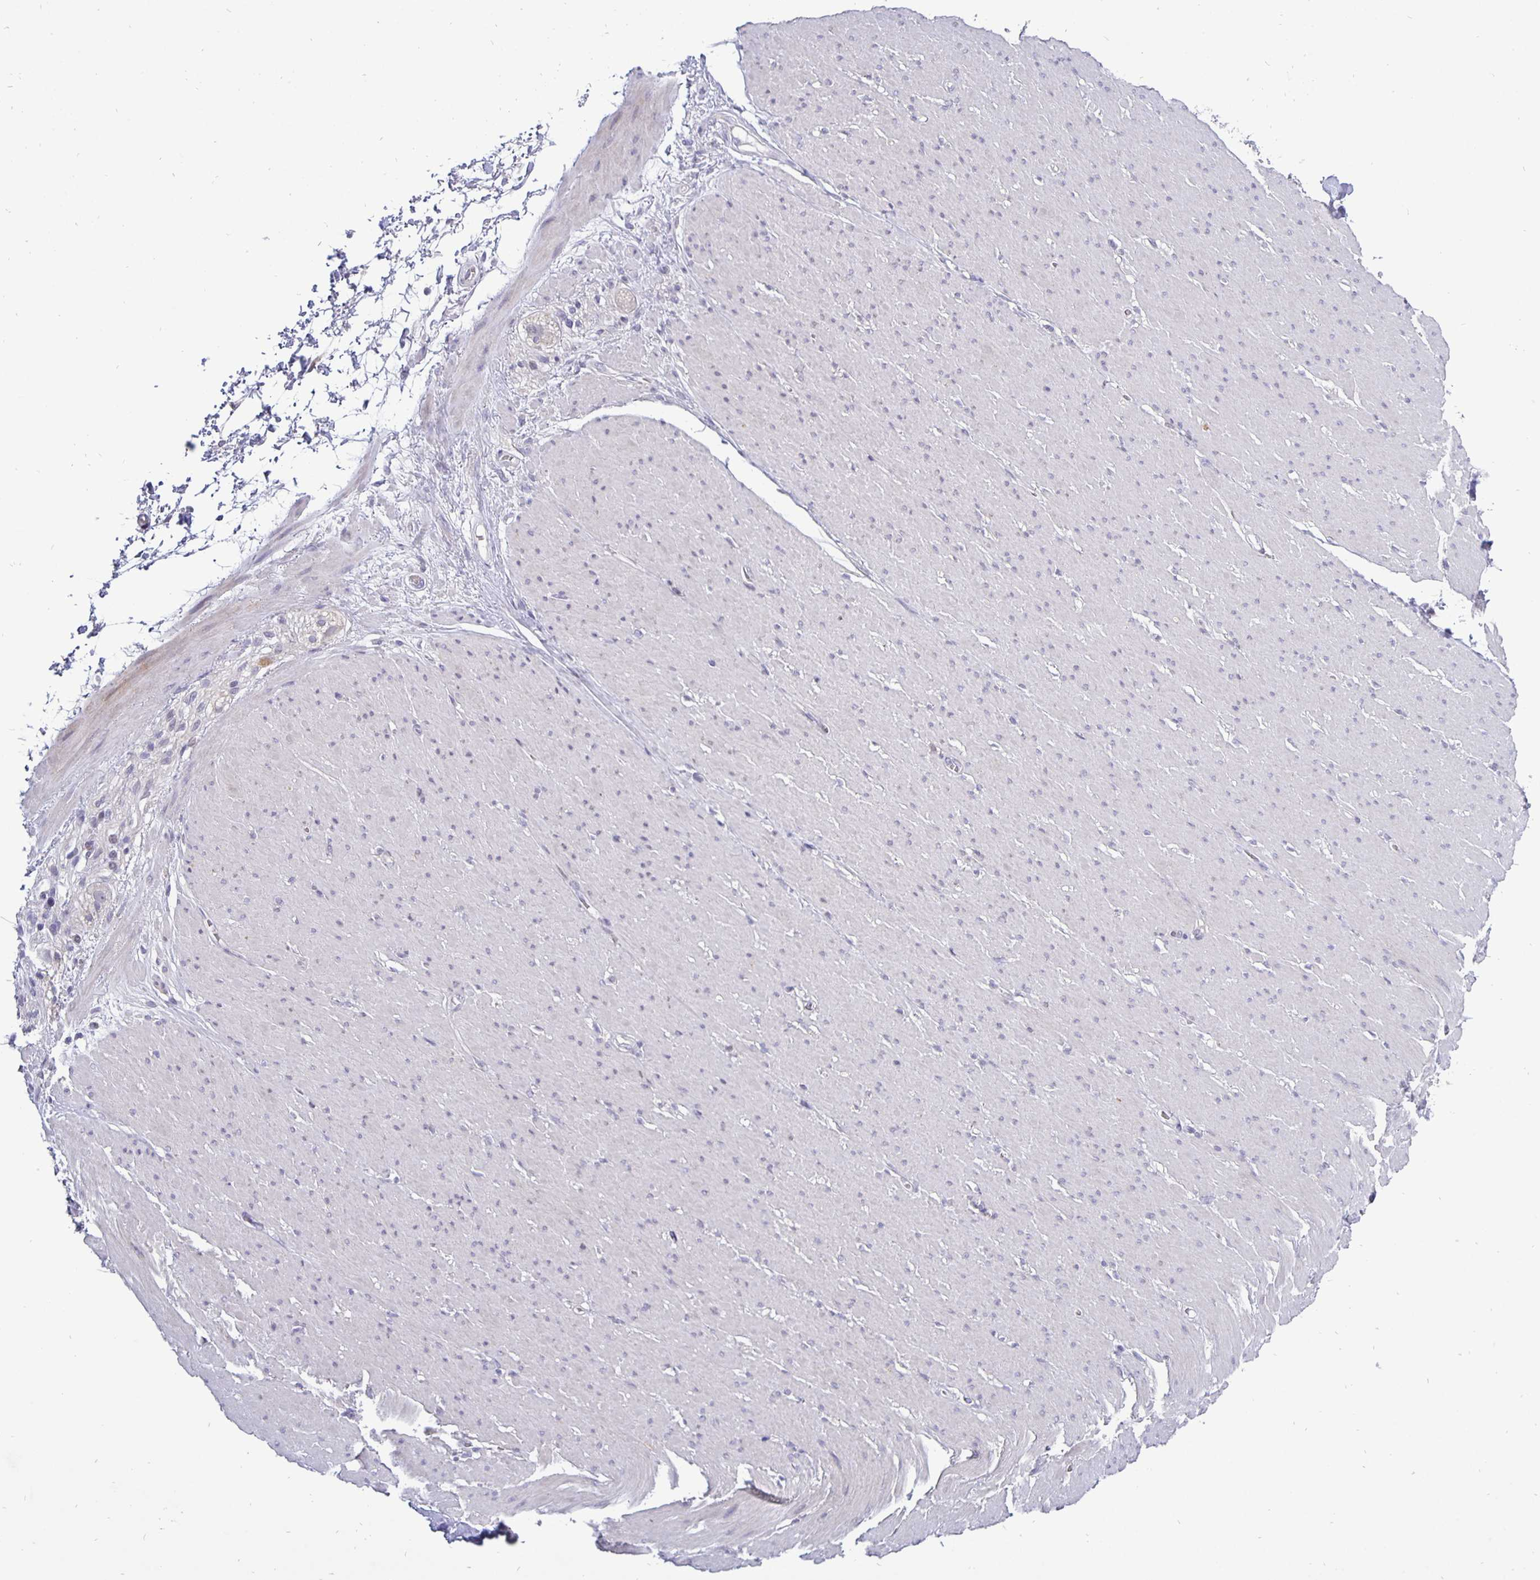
{"staining": {"intensity": "negative", "quantity": "none", "location": "none"}, "tissue": "smooth muscle", "cell_type": "Smooth muscle cells", "image_type": "normal", "snomed": [{"axis": "morphology", "description": "Normal tissue, NOS"}, {"axis": "topography", "description": "Smooth muscle"}, {"axis": "topography", "description": "Rectum"}], "caption": "DAB (3,3'-diaminobenzidine) immunohistochemical staining of normal smooth muscle displays no significant expression in smooth muscle cells. (Stains: DAB (3,3'-diaminobenzidine) immunohistochemistry with hematoxylin counter stain, Microscopy: brightfield microscopy at high magnification).", "gene": "ERBB2", "patient": {"sex": "male", "age": 53}}